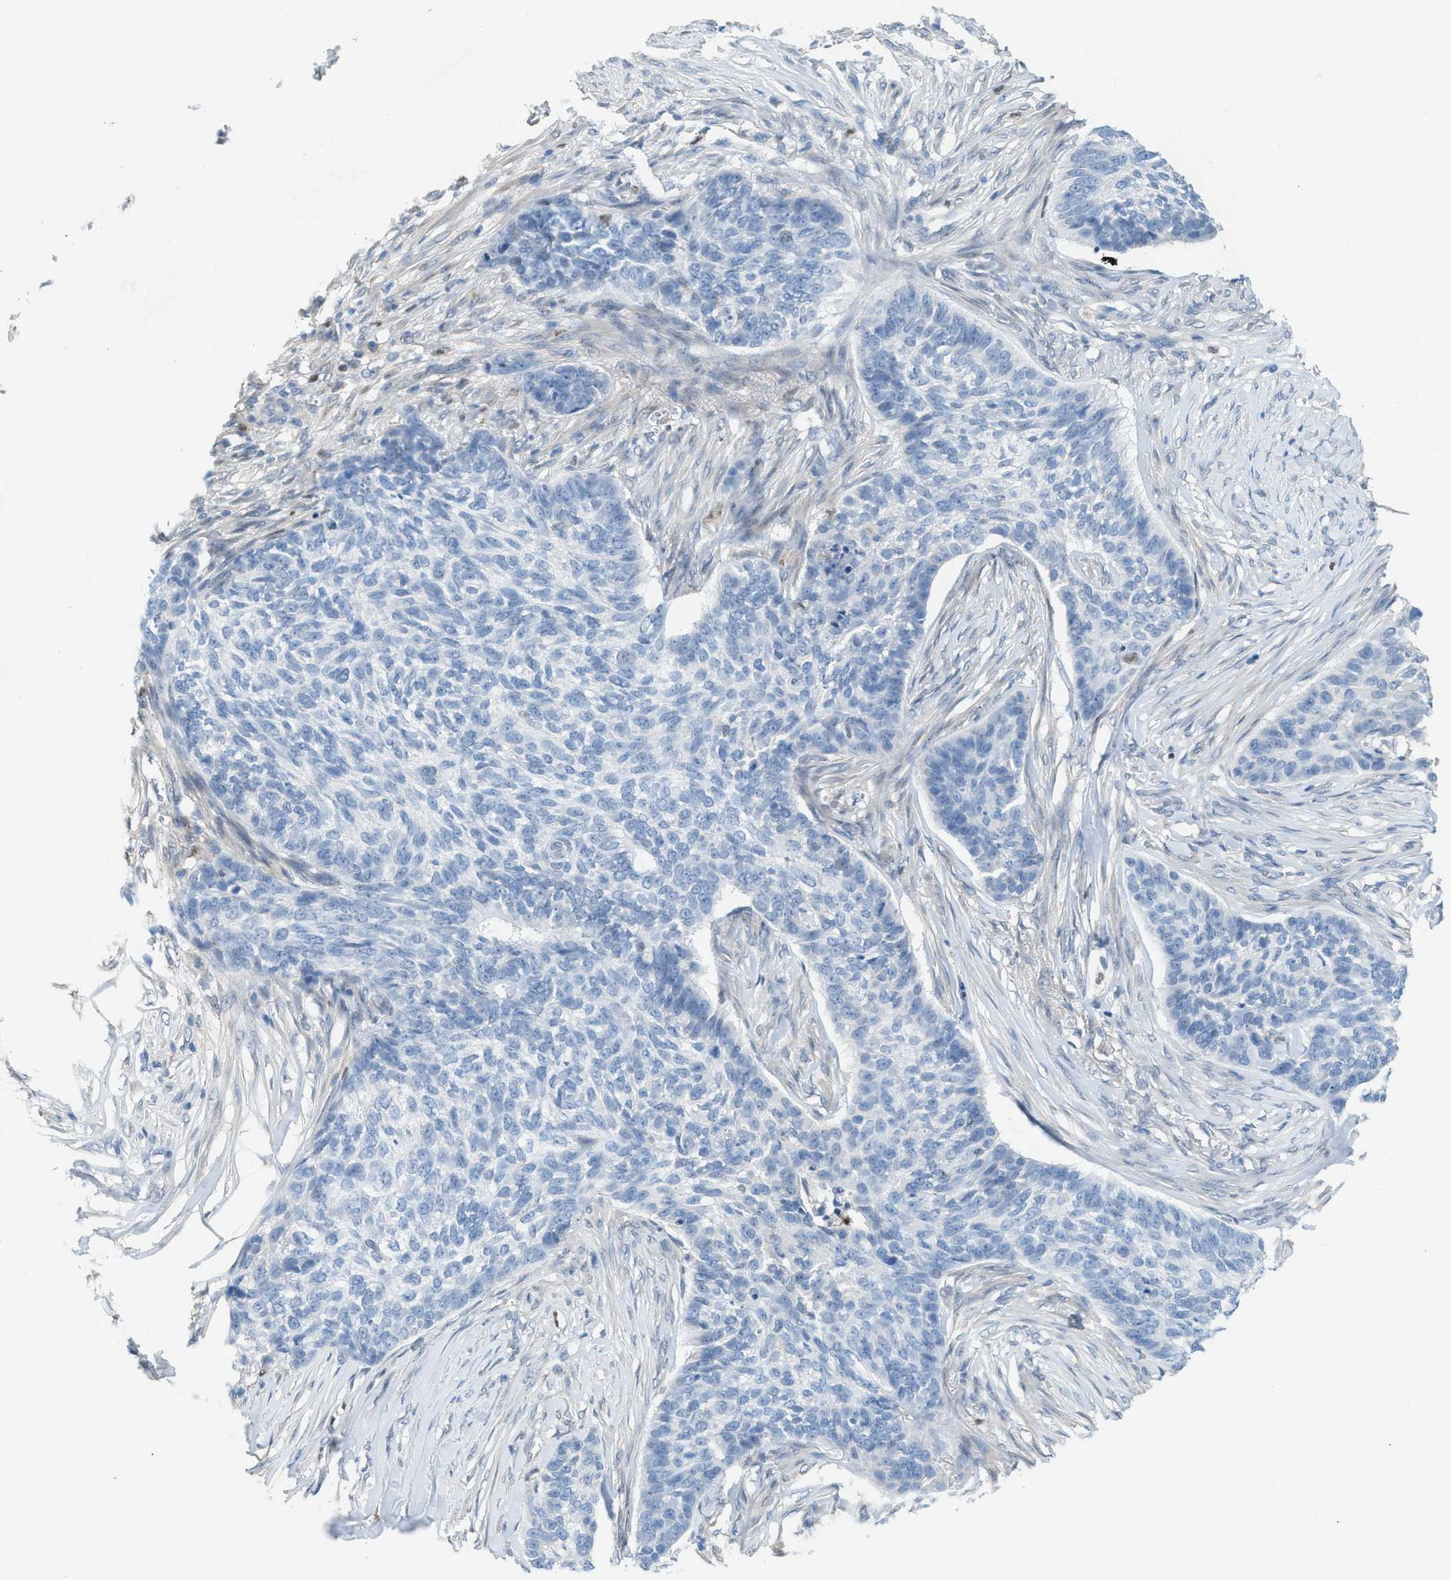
{"staining": {"intensity": "negative", "quantity": "none", "location": "none"}, "tissue": "skin cancer", "cell_type": "Tumor cells", "image_type": "cancer", "snomed": [{"axis": "morphology", "description": "Basal cell carcinoma"}, {"axis": "topography", "description": "Skin"}], "caption": "Immunohistochemistry (IHC) photomicrograph of neoplastic tissue: skin basal cell carcinoma stained with DAB (3,3'-diaminobenzidine) displays no significant protein positivity in tumor cells. (DAB IHC with hematoxylin counter stain).", "gene": "PPM1D", "patient": {"sex": "male", "age": 85}}